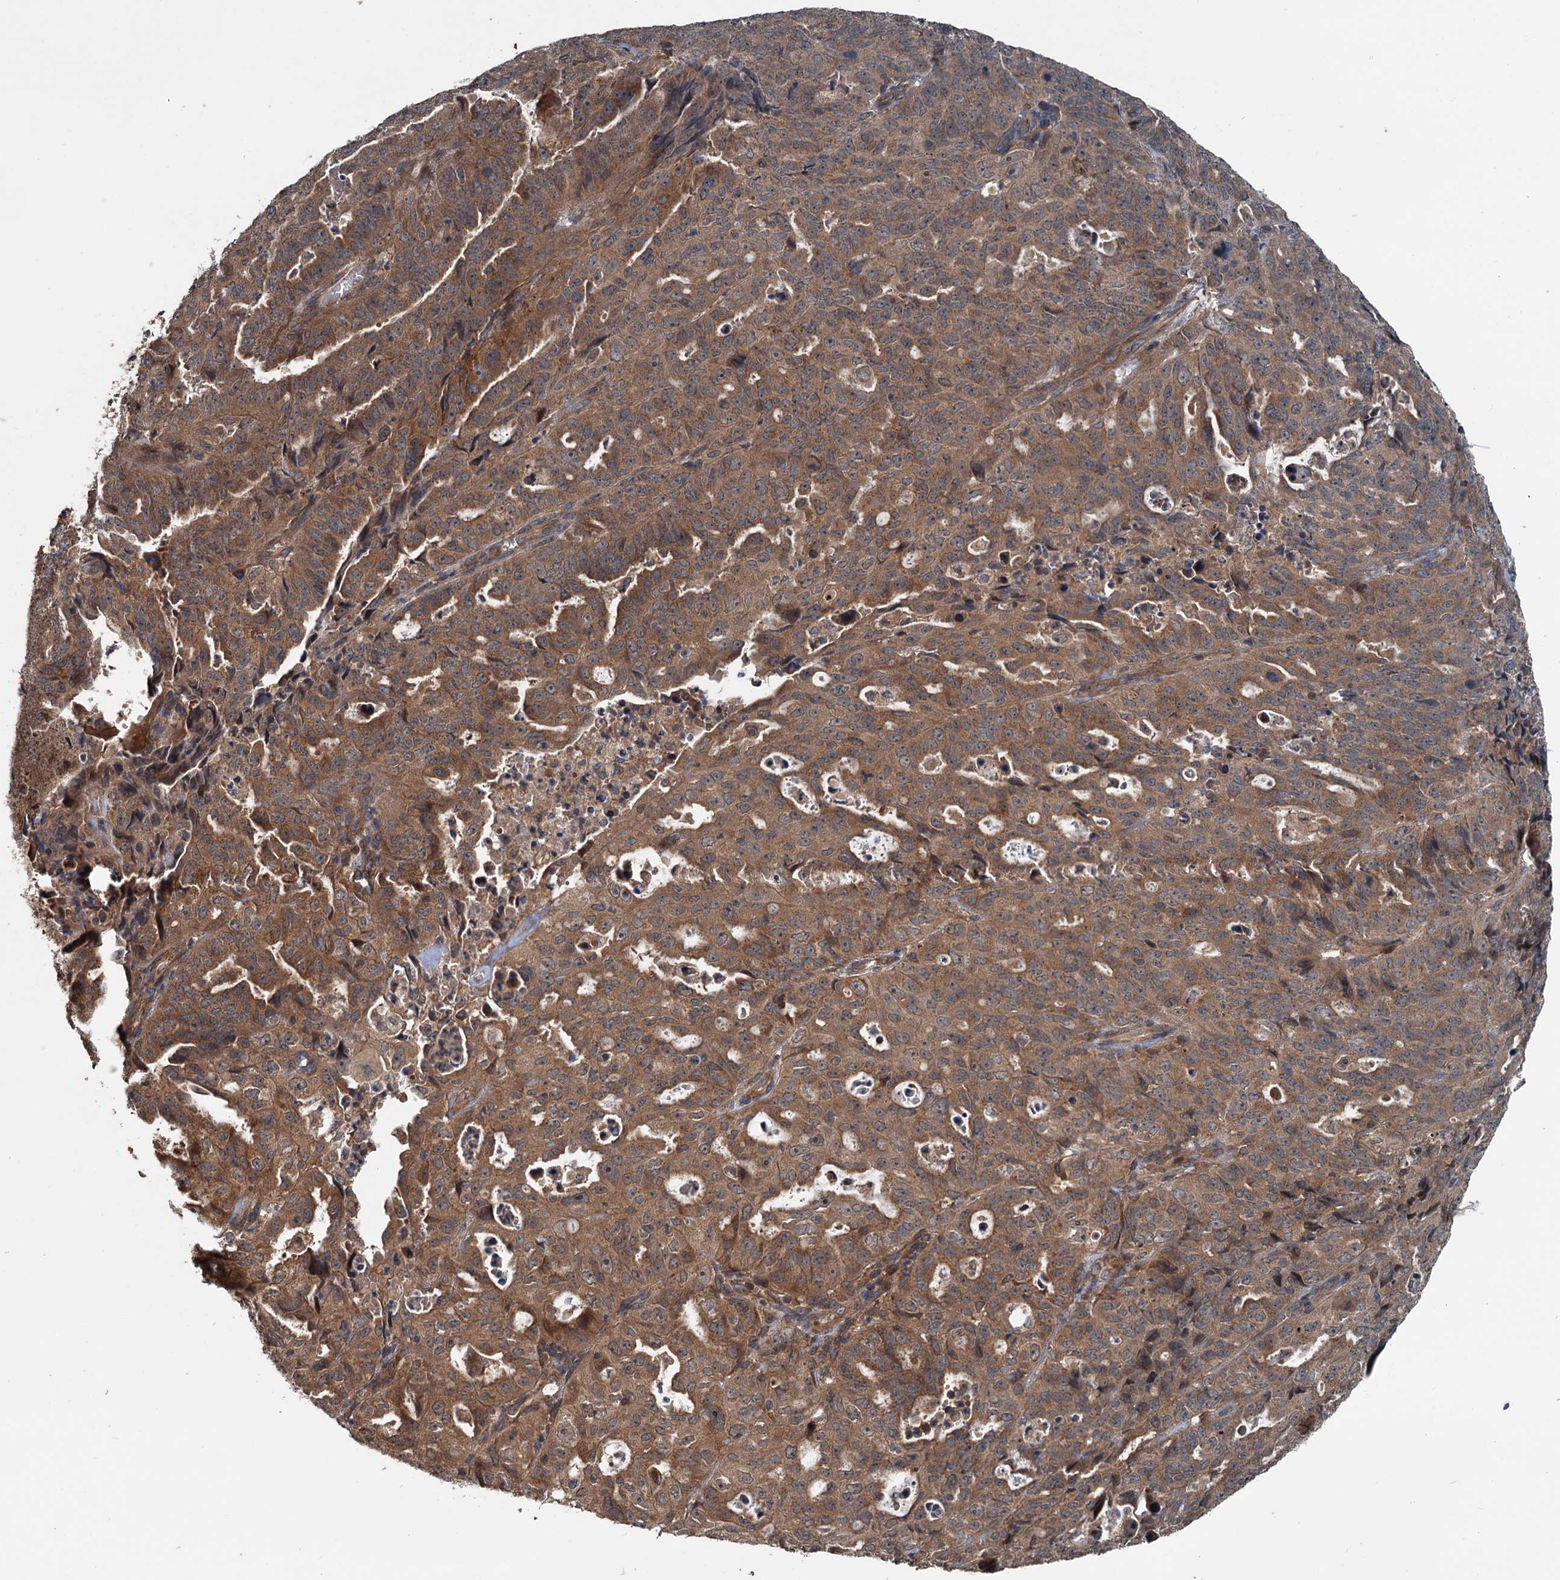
{"staining": {"intensity": "strong", "quantity": ">75%", "location": "cytoplasmic/membranous"}, "tissue": "endometrial cancer", "cell_type": "Tumor cells", "image_type": "cancer", "snomed": [{"axis": "morphology", "description": "Adenocarcinoma, NOS"}, {"axis": "topography", "description": "Endometrium"}], "caption": "Tumor cells reveal high levels of strong cytoplasmic/membranous positivity in approximately >75% of cells in human endometrial cancer.", "gene": "TEDC1", "patient": {"sex": "female", "age": 65}}